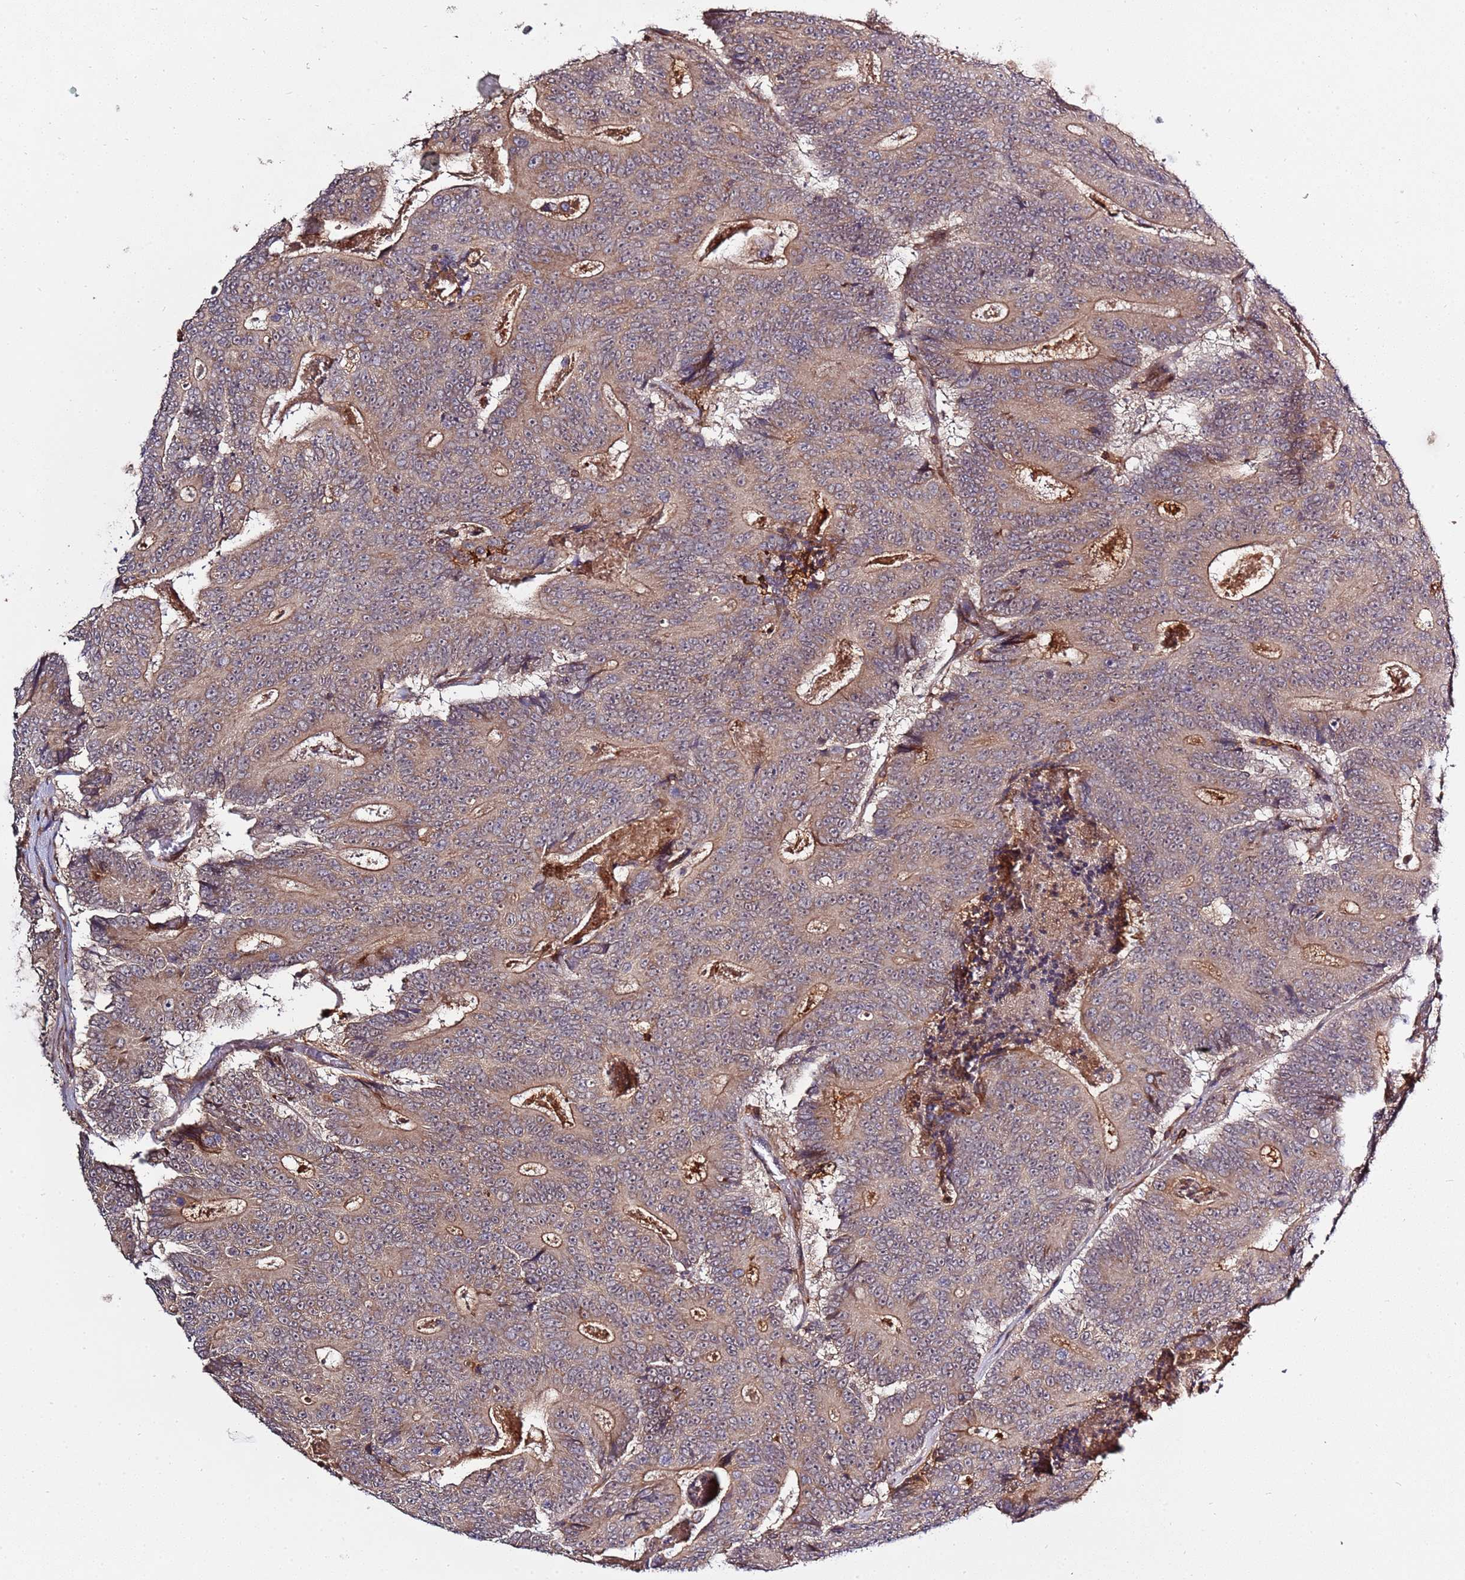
{"staining": {"intensity": "moderate", "quantity": ">75%", "location": "cytoplasmic/membranous"}, "tissue": "colorectal cancer", "cell_type": "Tumor cells", "image_type": "cancer", "snomed": [{"axis": "morphology", "description": "Adenocarcinoma, NOS"}, {"axis": "topography", "description": "Colon"}], "caption": "An image showing moderate cytoplasmic/membranous staining in about >75% of tumor cells in adenocarcinoma (colorectal), as visualized by brown immunohistochemical staining.", "gene": "ZNF624", "patient": {"sex": "male", "age": 83}}